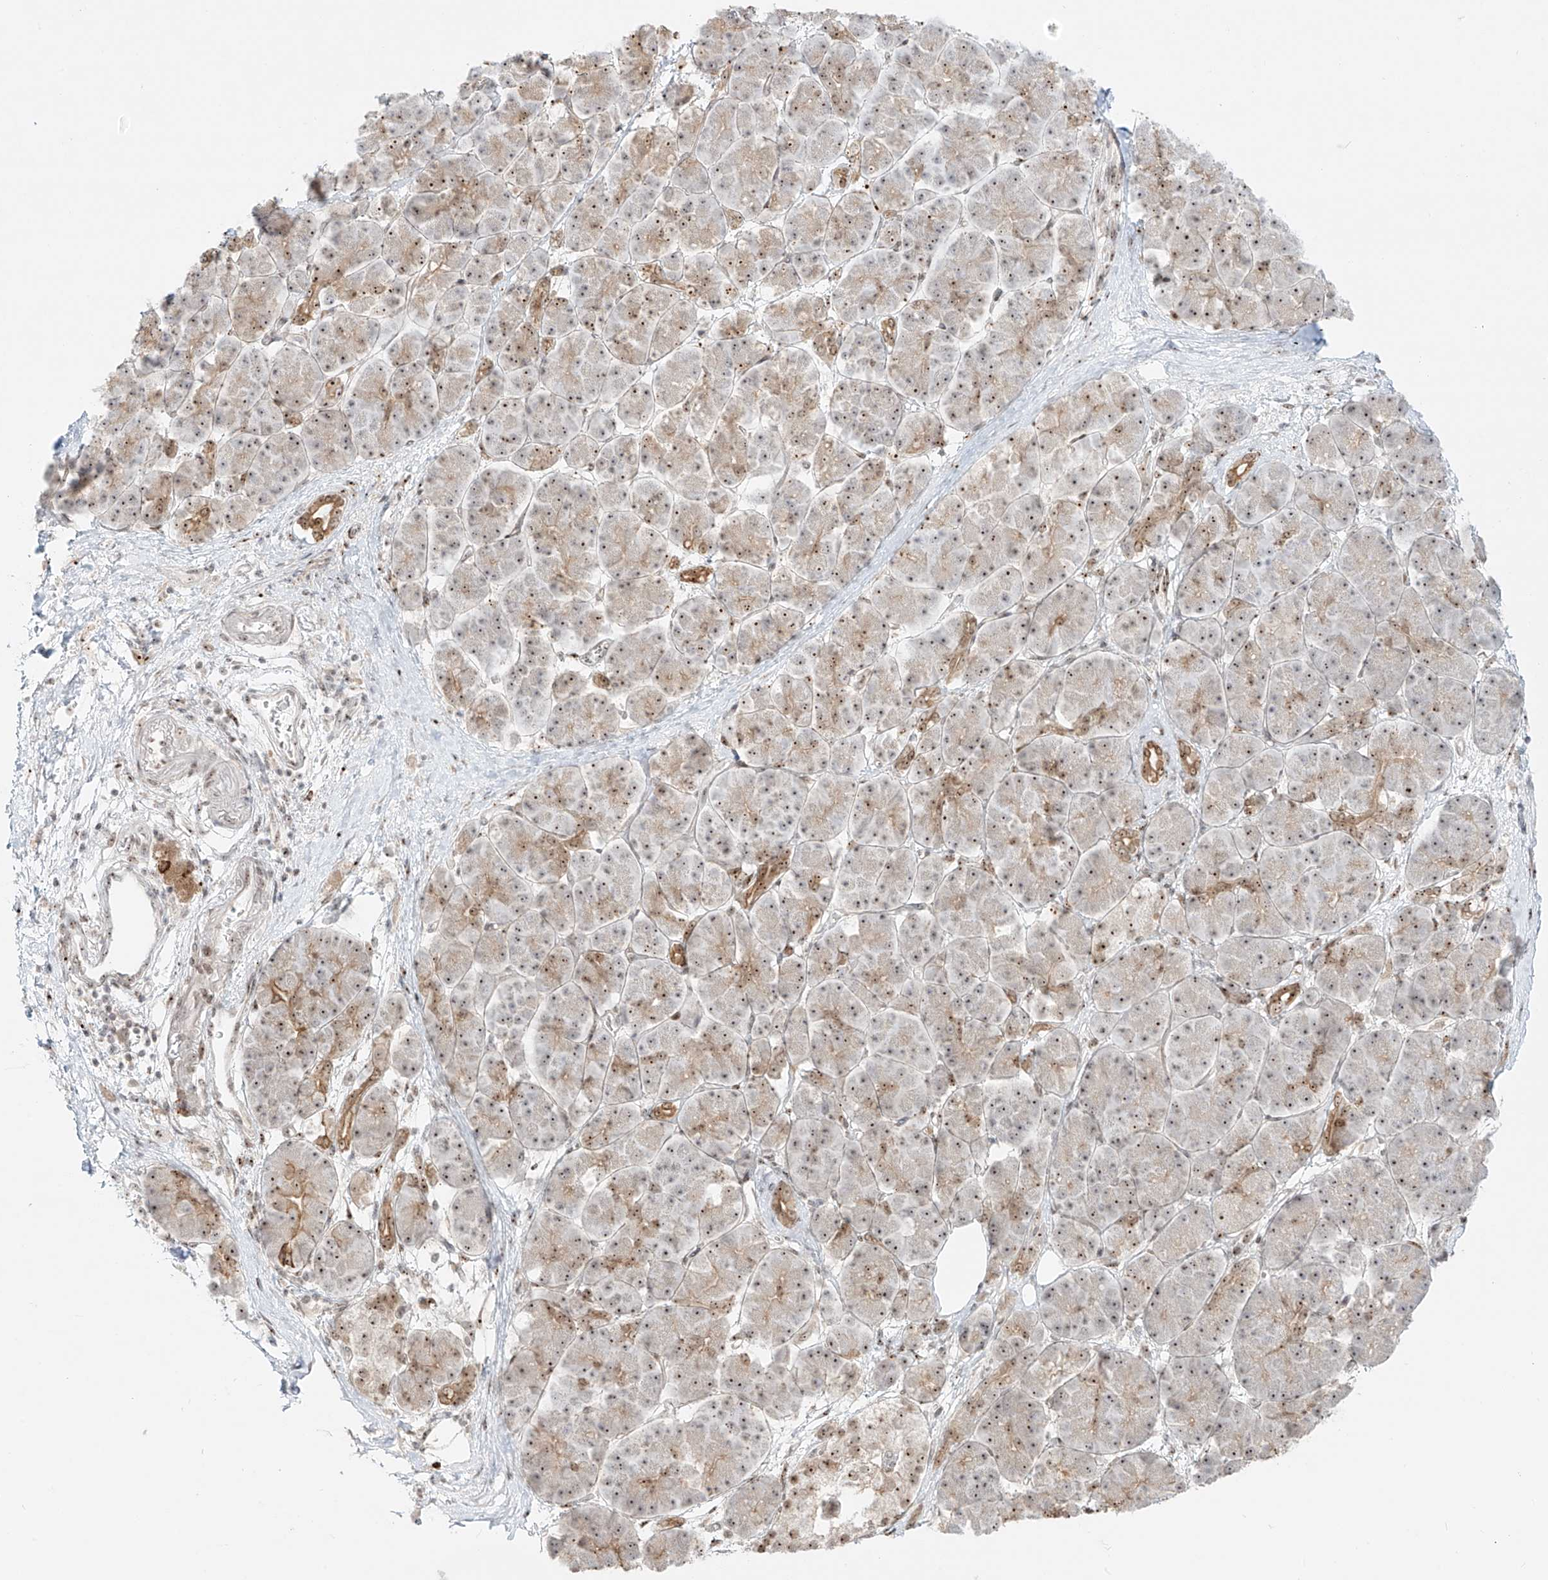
{"staining": {"intensity": "moderate", "quantity": "25%-75%", "location": "cytoplasmic/membranous,nuclear"}, "tissue": "pancreatic cancer", "cell_type": "Tumor cells", "image_type": "cancer", "snomed": [{"axis": "morphology", "description": "Normal tissue, NOS"}, {"axis": "morphology", "description": "Adenocarcinoma, NOS"}, {"axis": "topography", "description": "Pancreas"}], "caption": "Immunohistochemistry of pancreatic adenocarcinoma shows medium levels of moderate cytoplasmic/membranous and nuclear expression in about 25%-75% of tumor cells.", "gene": "ZNF512", "patient": {"sex": "female", "age": 68}}